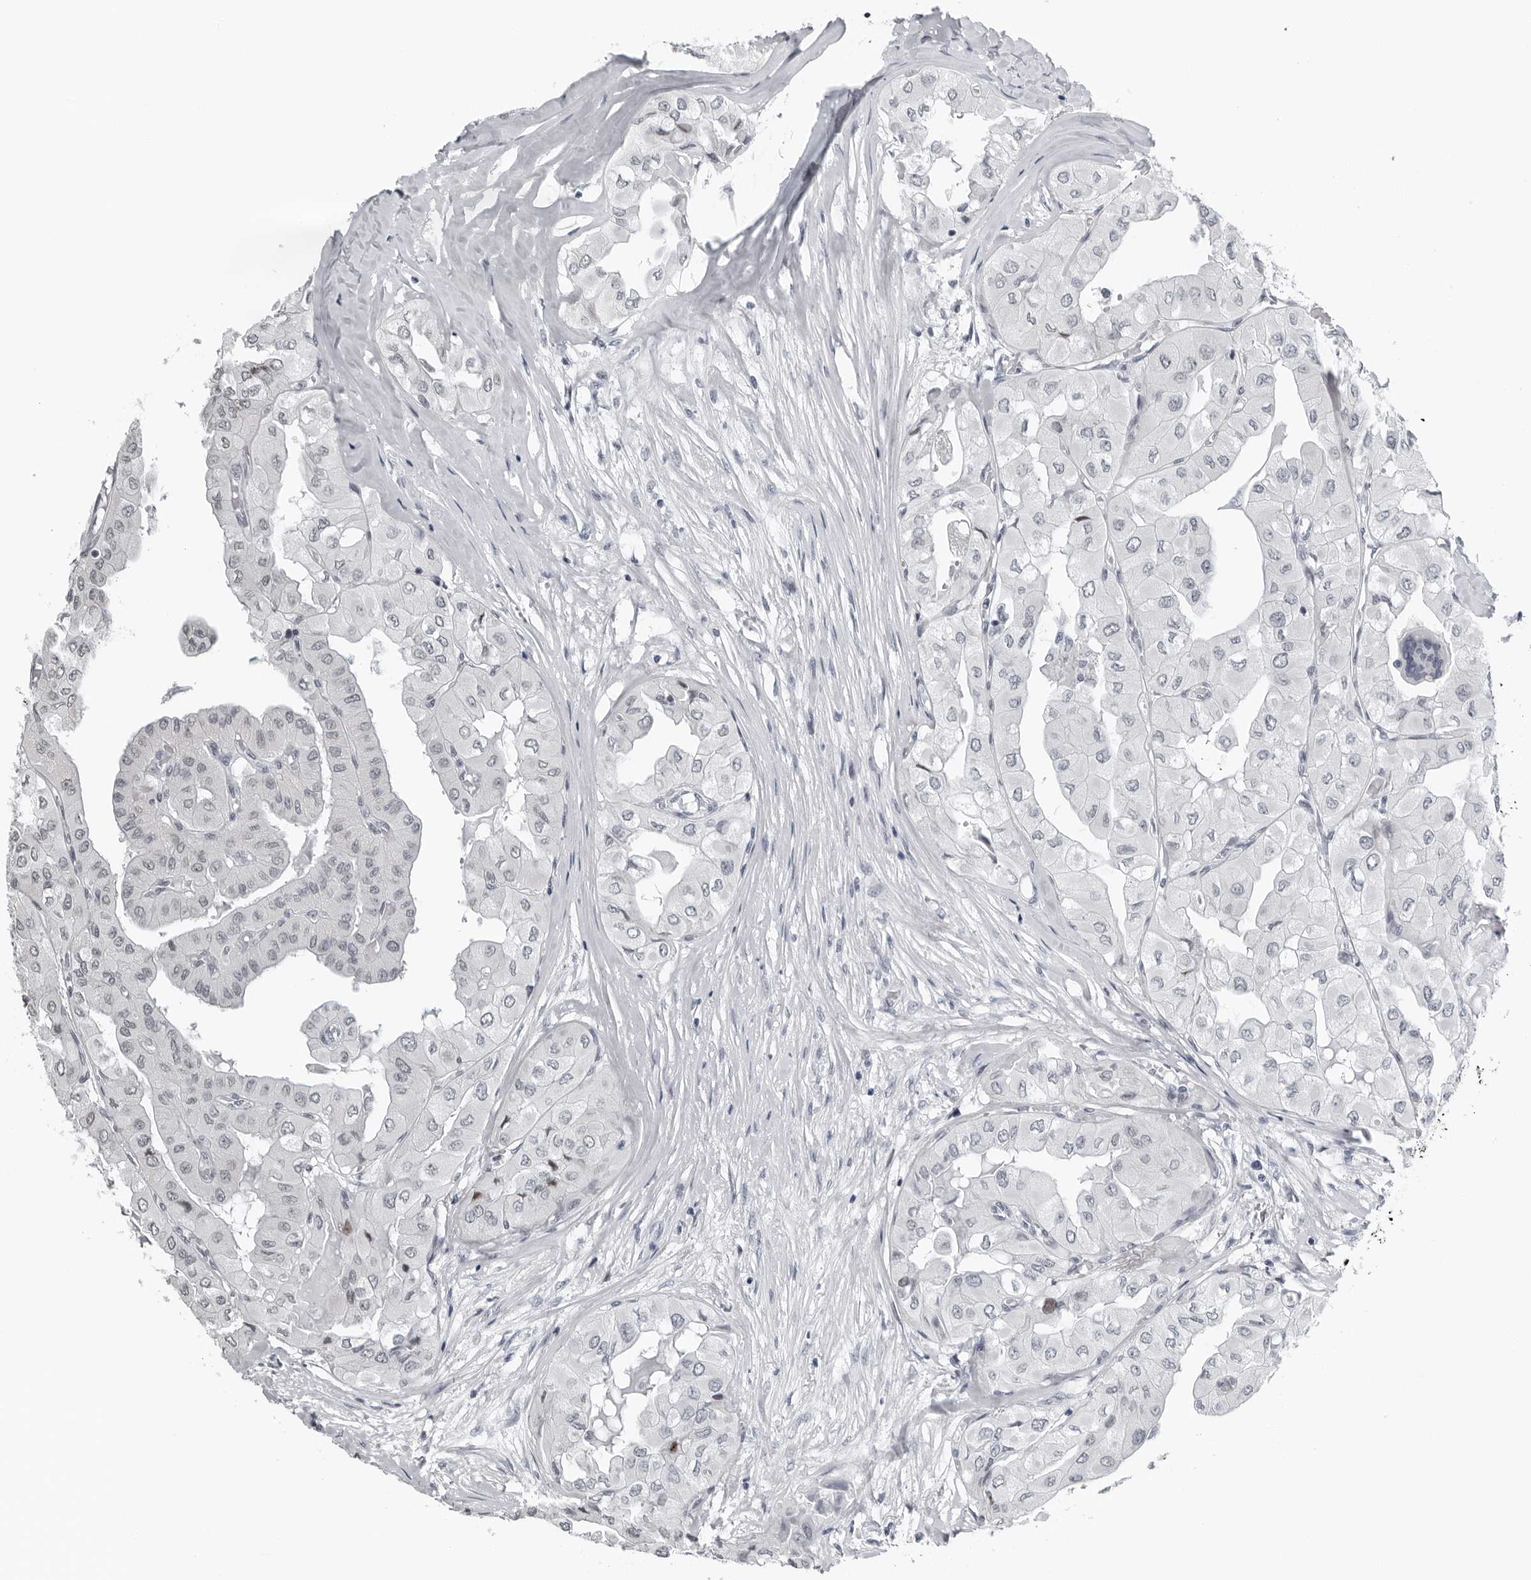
{"staining": {"intensity": "negative", "quantity": "none", "location": "none"}, "tissue": "thyroid cancer", "cell_type": "Tumor cells", "image_type": "cancer", "snomed": [{"axis": "morphology", "description": "Papillary adenocarcinoma, NOS"}, {"axis": "topography", "description": "Thyroid gland"}], "caption": "This is an immunohistochemistry image of papillary adenocarcinoma (thyroid). There is no positivity in tumor cells.", "gene": "PPP1R42", "patient": {"sex": "female", "age": 59}}